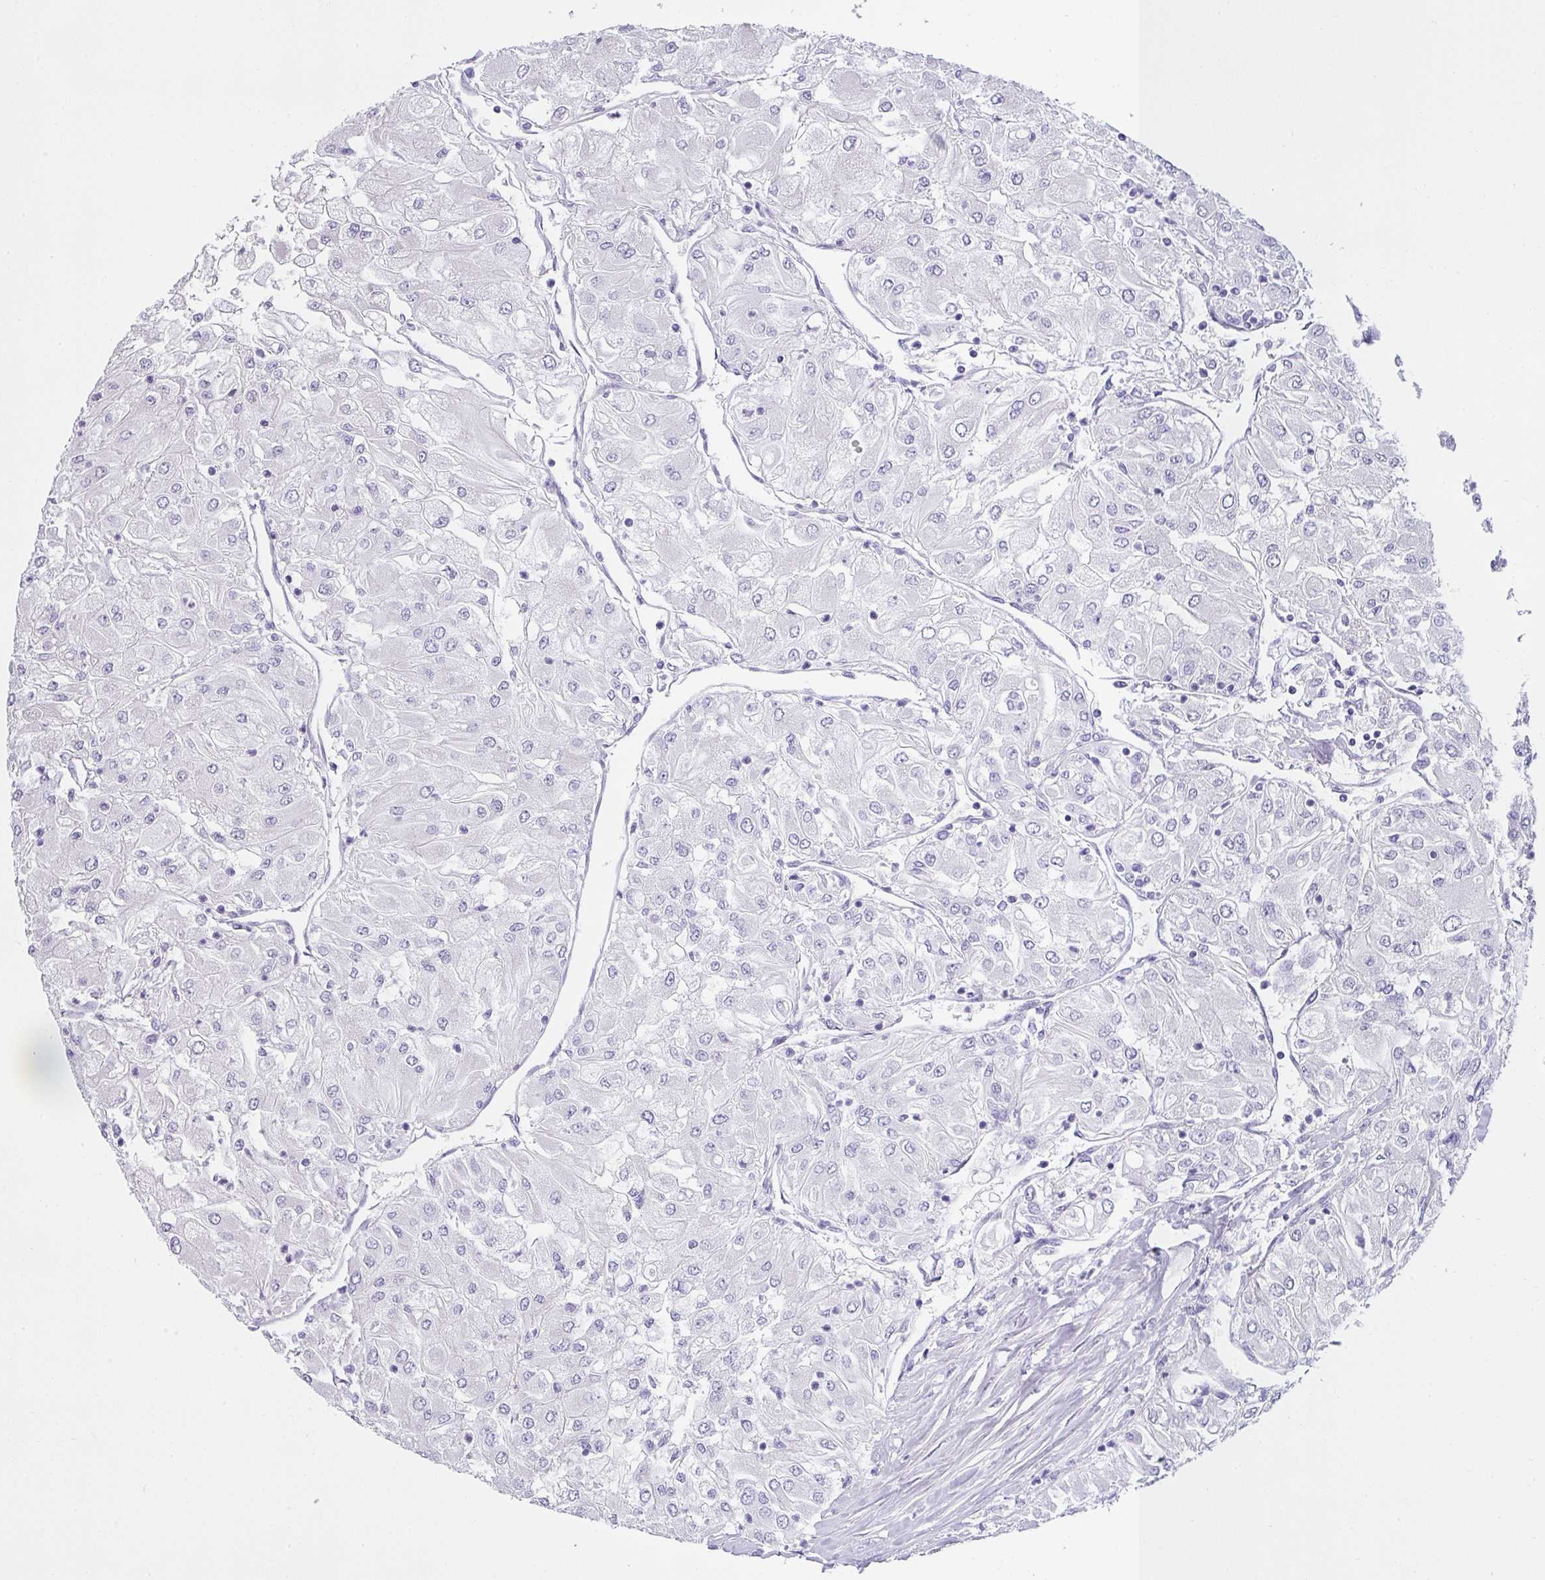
{"staining": {"intensity": "negative", "quantity": "none", "location": "none"}, "tissue": "renal cancer", "cell_type": "Tumor cells", "image_type": "cancer", "snomed": [{"axis": "morphology", "description": "Adenocarcinoma, NOS"}, {"axis": "topography", "description": "Kidney"}], "caption": "Immunohistochemistry (IHC) photomicrograph of renal cancer (adenocarcinoma) stained for a protein (brown), which displays no positivity in tumor cells.", "gene": "VCY1B", "patient": {"sex": "male", "age": 80}}